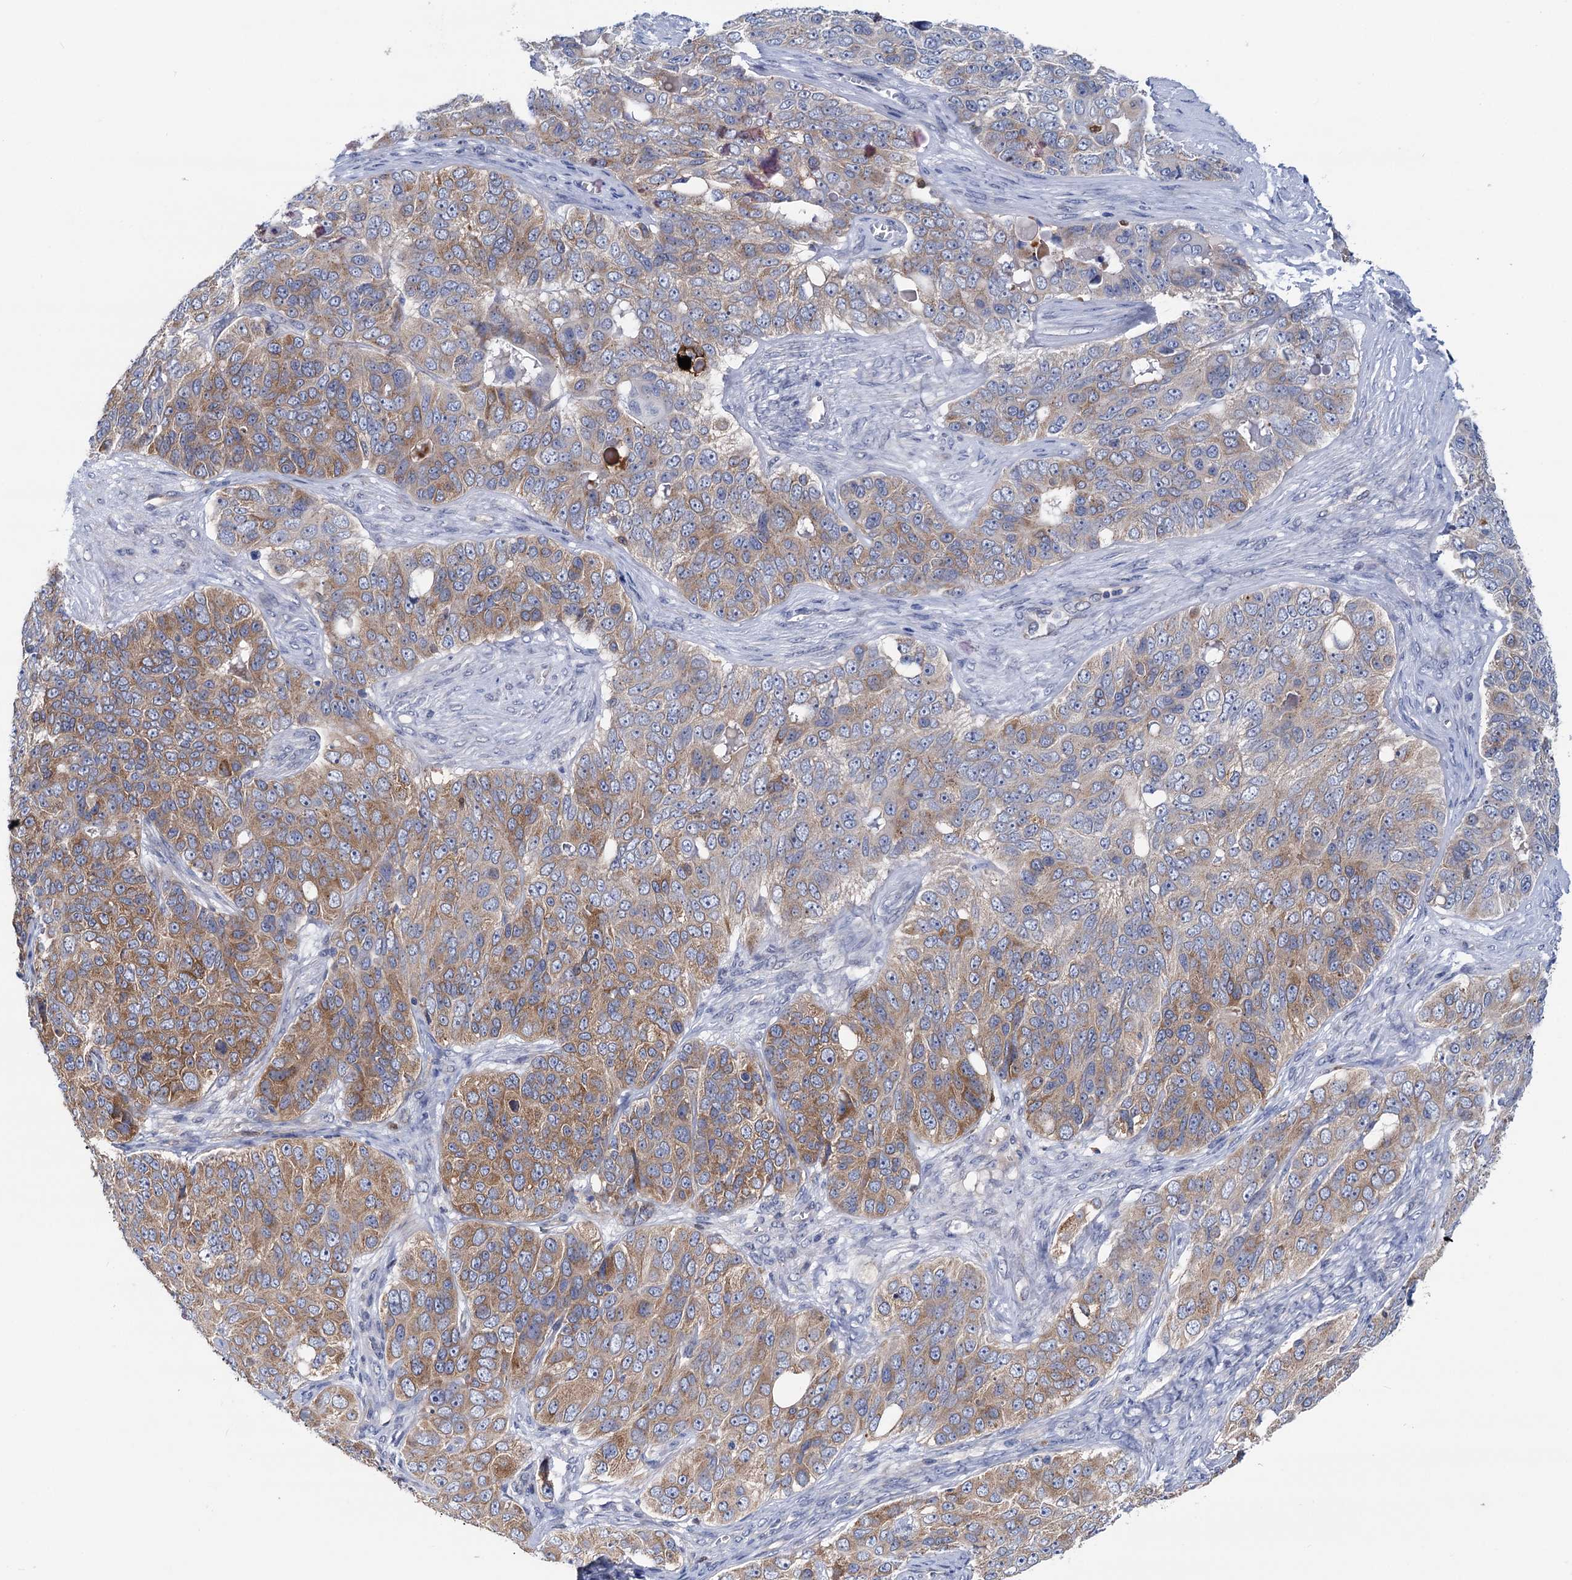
{"staining": {"intensity": "moderate", "quantity": "25%-75%", "location": "cytoplasmic/membranous"}, "tissue": "ovarian cancer", "cell_type": "Tumor cells", "image_type": "cancer", "snomed": [{"axis": "morphology", "description": "Carcinoma, endometroid"}, {"axis": "topography", "description": "Ovary"}], "caption": "Immunohistochemistry (DAB) staining of ovarian cancer (endometroid carcinoma) reveals moderate cytoplasmic/membranous protein staining in about 25%-75% of tumor cells.", "gene": "ZNRD2", "patient": {"sex": "female", "age": 51}}